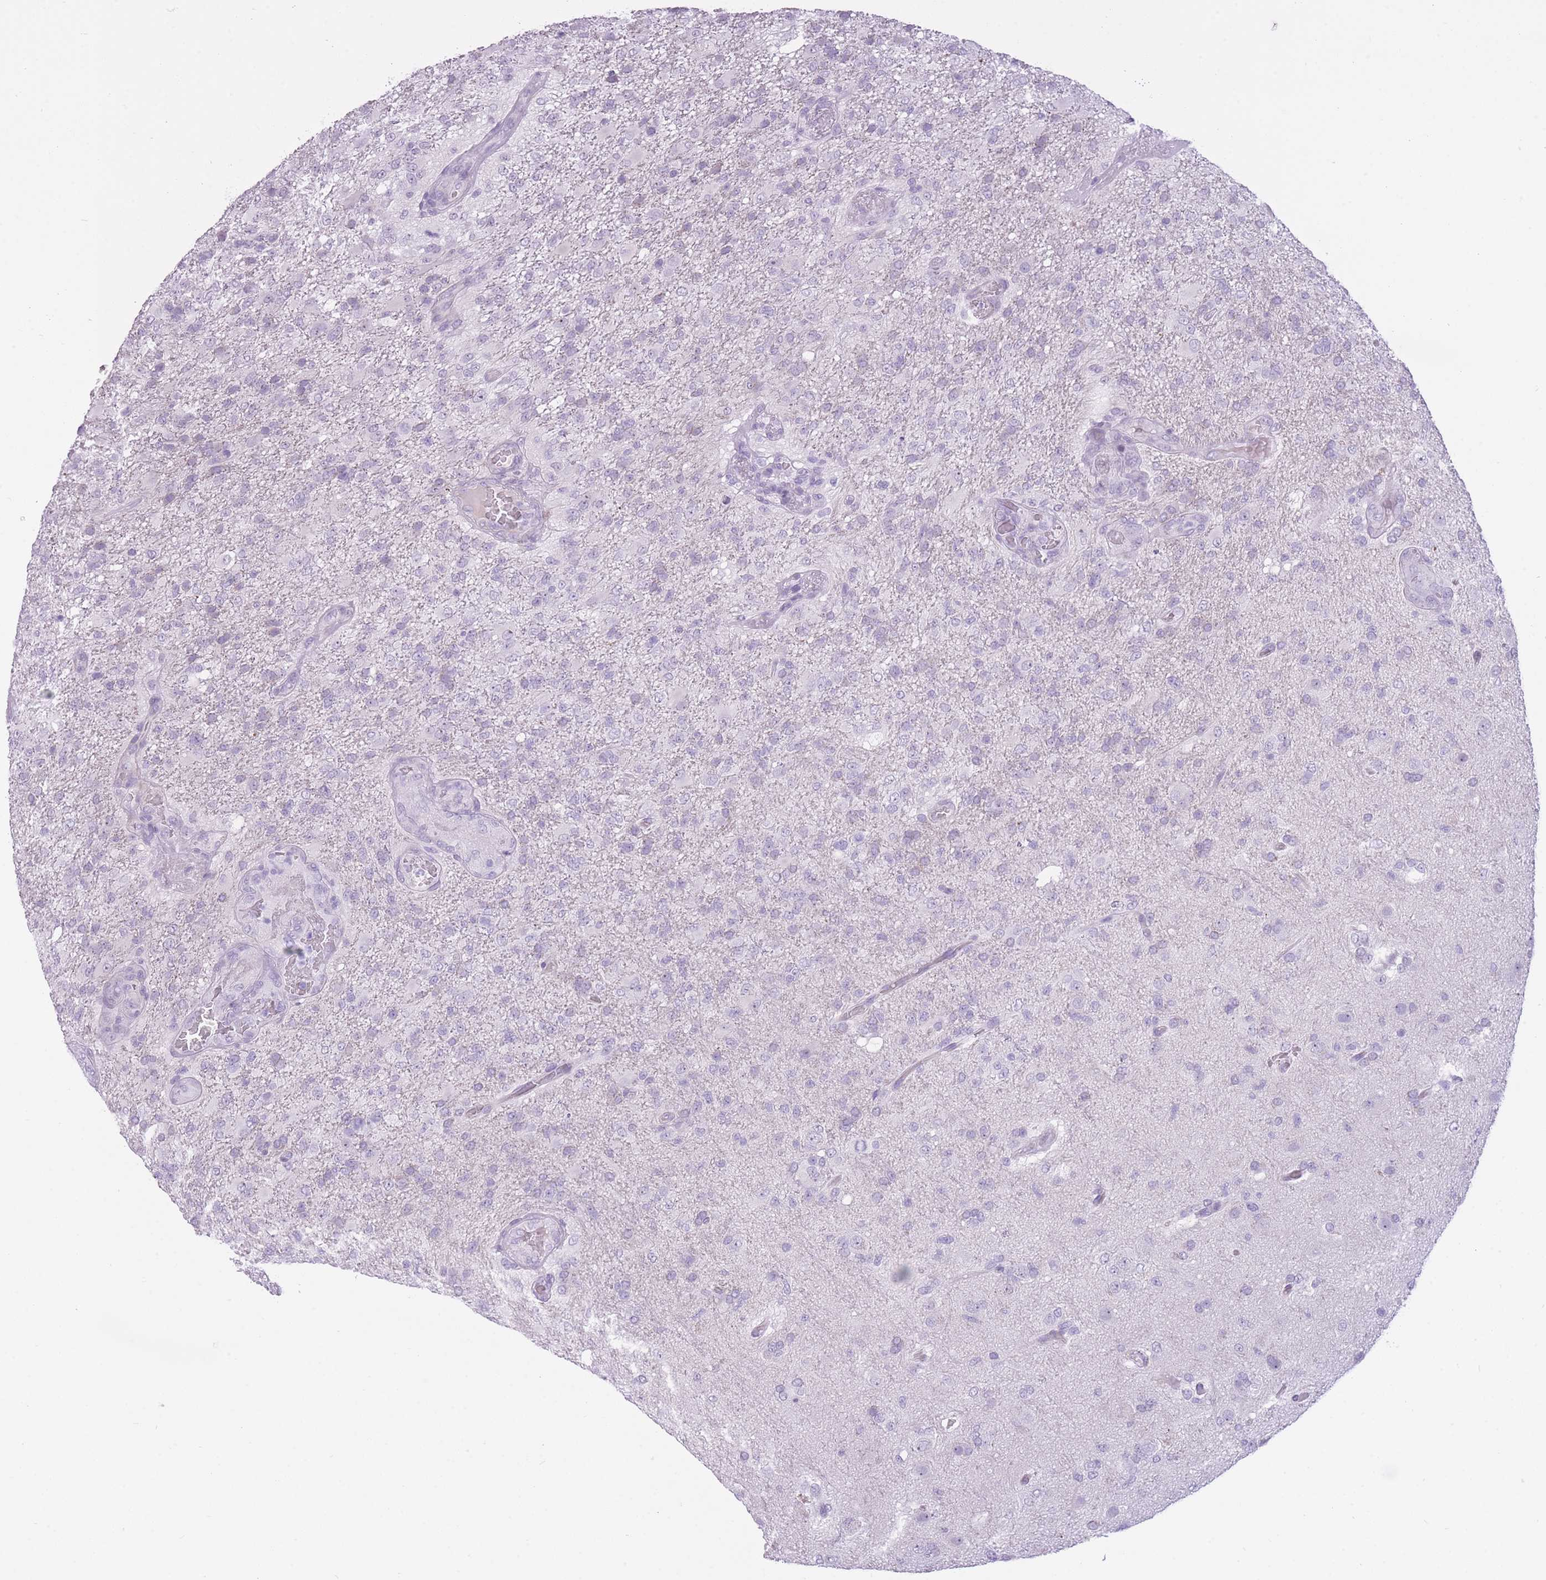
{"staining": {"intensity": "negative", "quantity": "none", "location": "none"}, "tissue": "glioma", "cell_type": "Tumor cells", "image_type": "cancer", "snomed": [{"axis": "morphology", "description": "Glioma, malignant, High grade"}, {"axis": "topography", "description": "Brain"}], "caption": "Human glioma stained for a protein using IHC demonstrates no staining in tumor cells.", "gene": "GOLGA6D", "patient": {"sex": "female", "age": 74}}